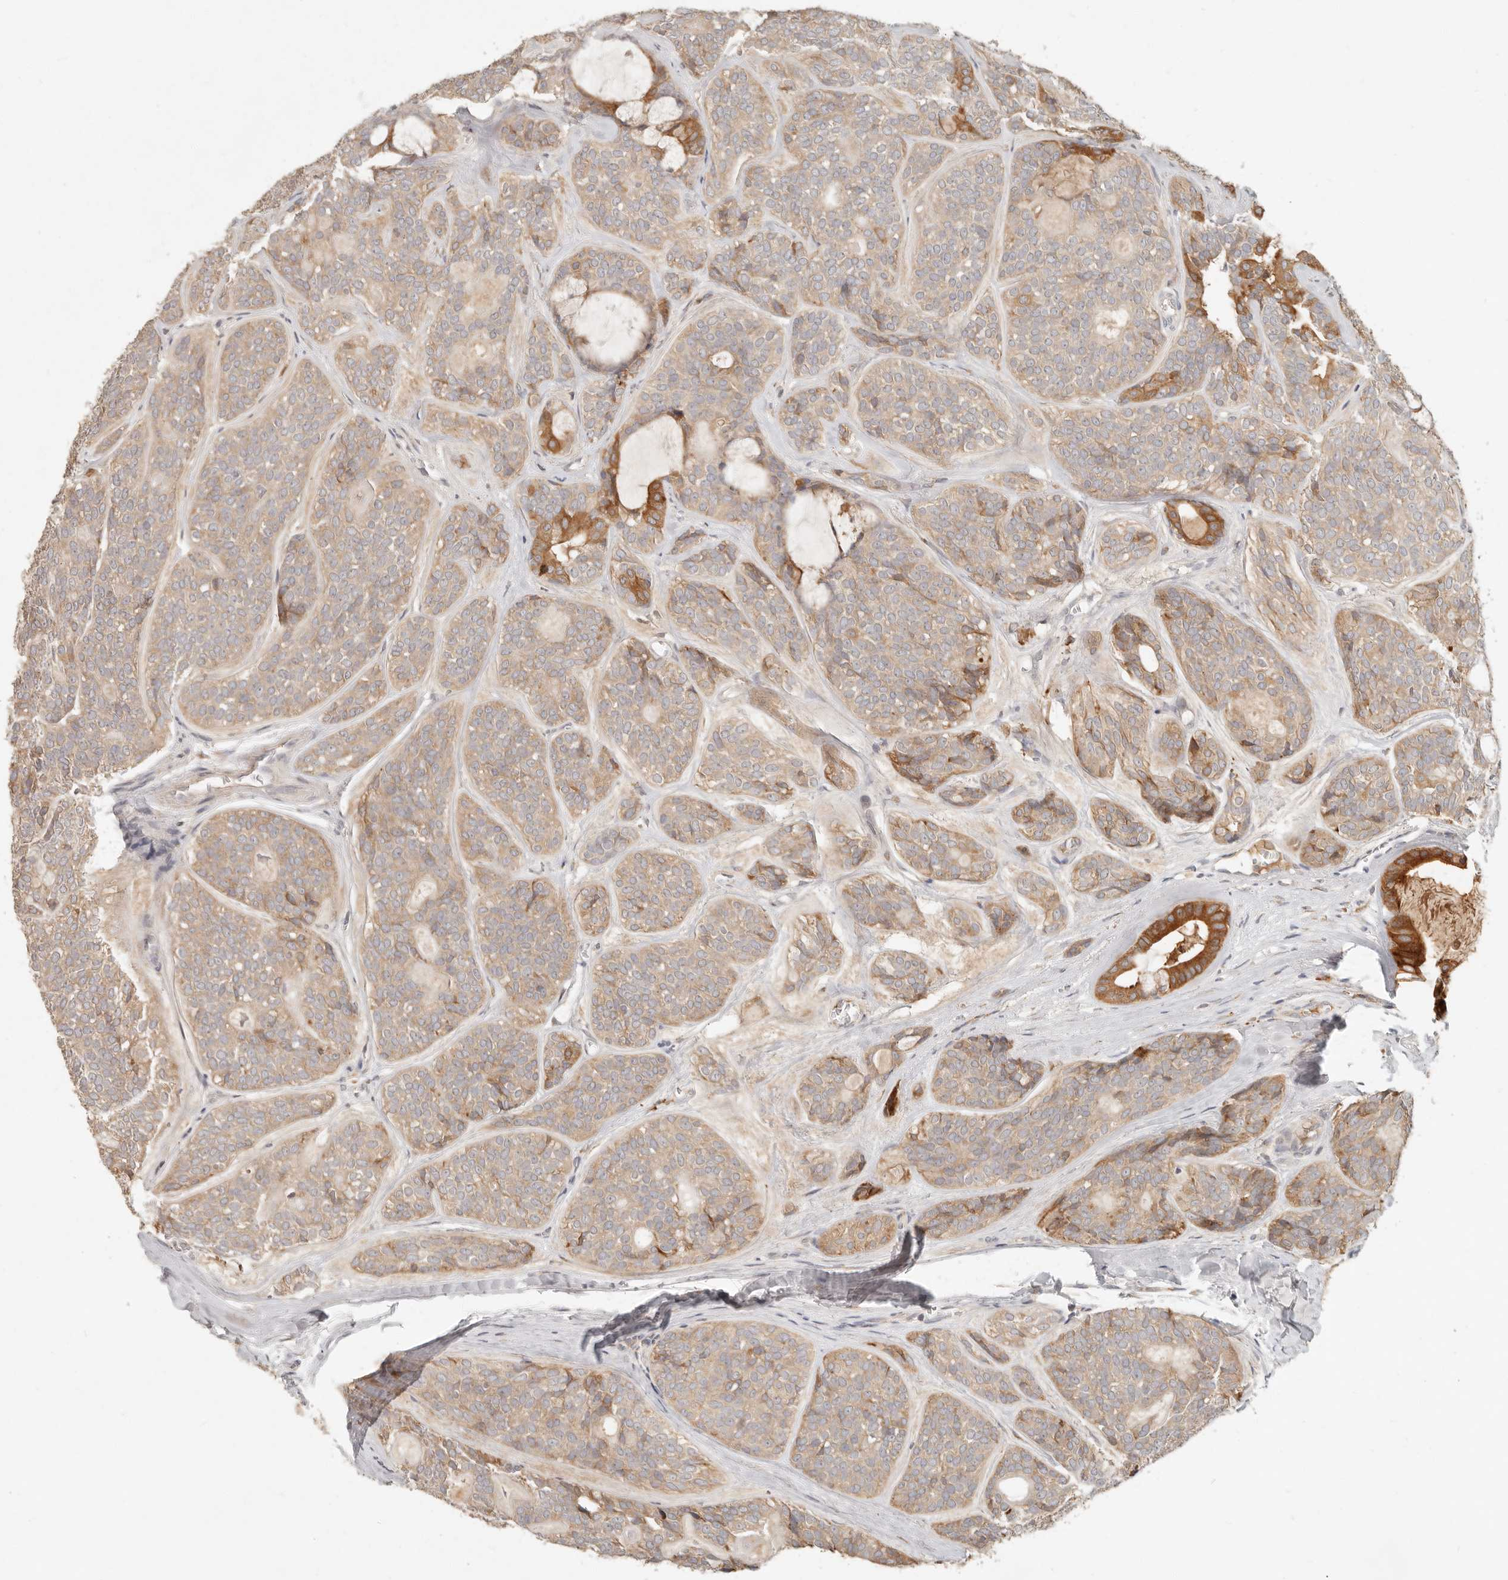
{"staining": {"intensity": "moderate", "quantity": "25%-75%", "location": "cytoplasmic/membranous"}, "tissue": "head and neck cancer", "cell_type": "Tumor cells", "image_type": "cancer", "snomed": [{"axis": "morphology", "description": "Adenocarcinoma, NOS"}, {"axis": "topography", "description": "Head-Neck"}], "caption": "Protein analysis of head and neck adenocarcinoma tissue demonstrates moderate cytoplasmic/membranous positivity in about 25%-75% of tumor cells.", "gene": "ARHGEF10L", "patient": {"sex": "male", "age": 66}}